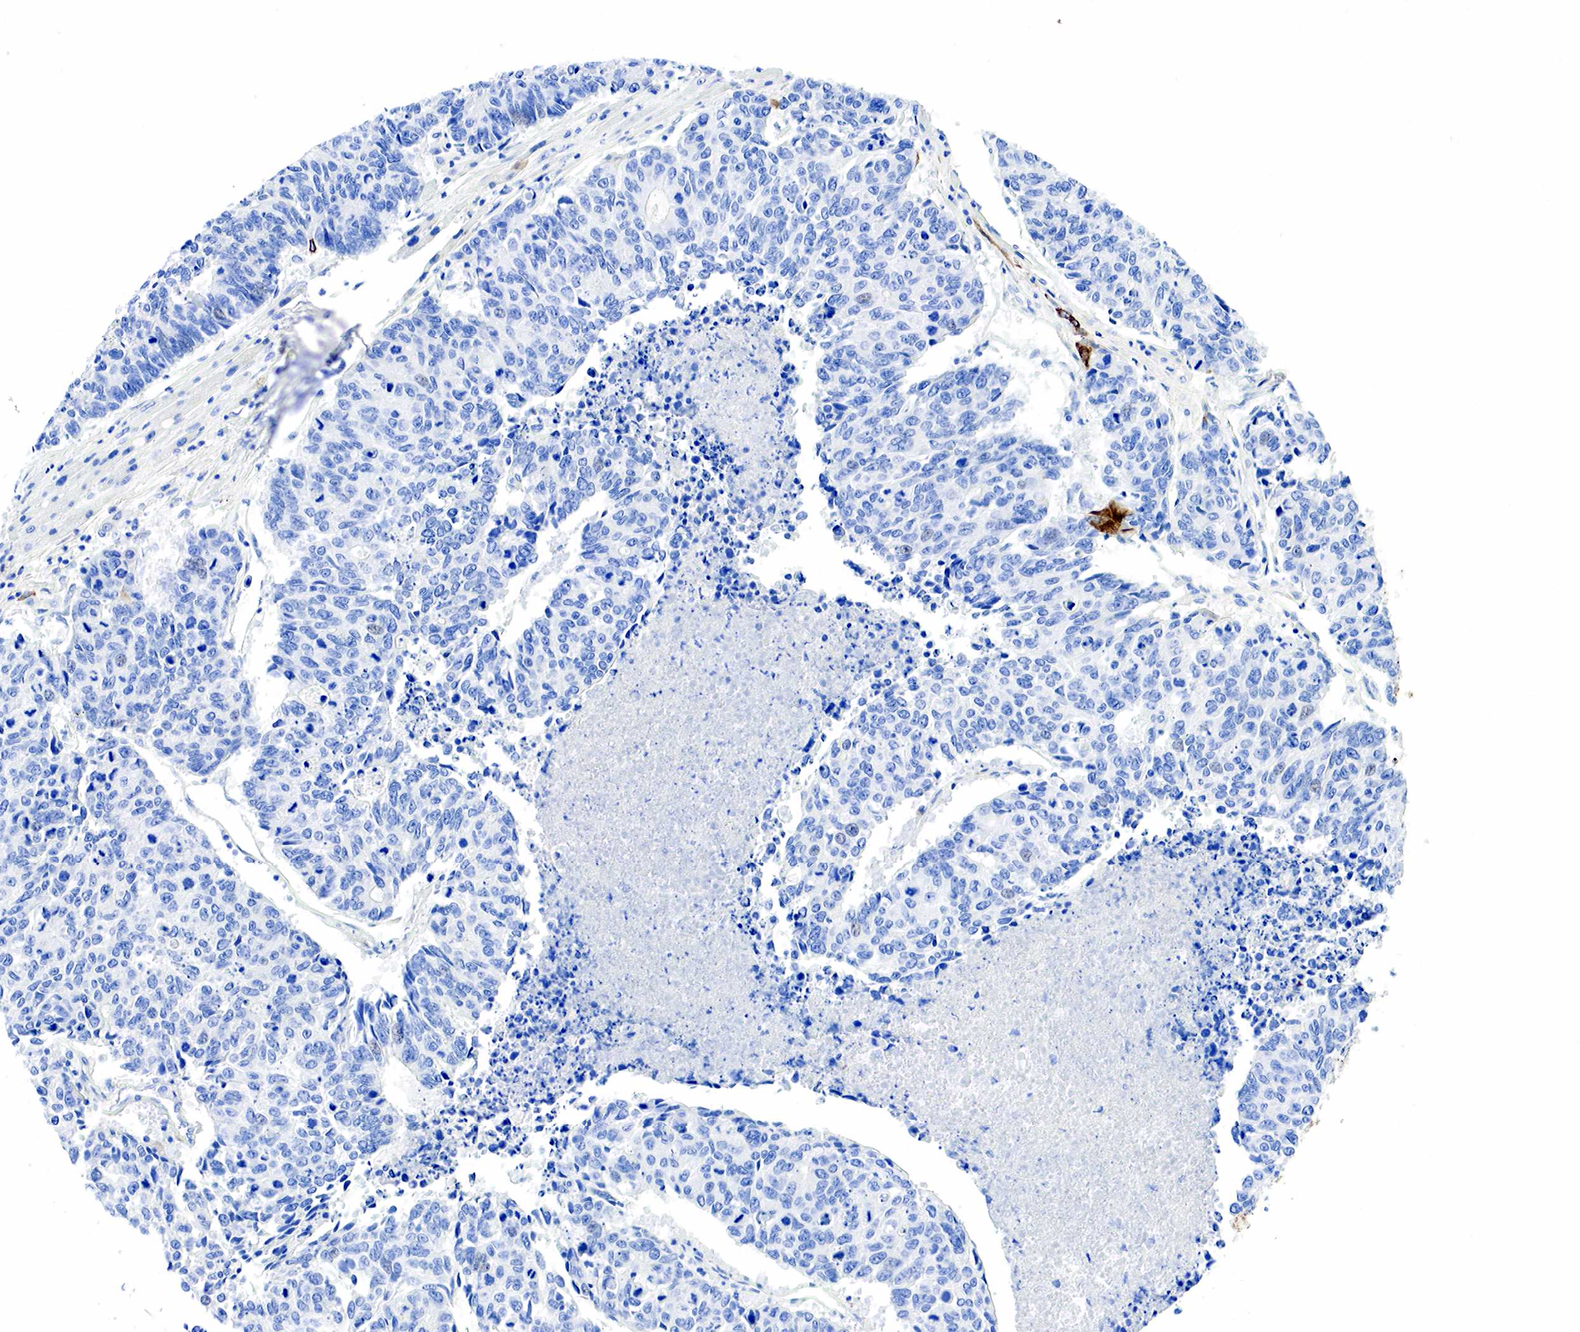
{"staining": {"intensity": "negative", "quantity": "none", "location": "none"}, "tissue": "liver cancer", "cell_type": "Tumor cells", "image_type": "cancer", "snomed": [{"axis": "morphology", "description": "Carcinoma, metastatic, NOS"}, {"axis": "topography", "description": "Liver"}], "caption": "The photomicrograph displays no staining of tumor cells in liver metastatic carcinoma.", "gene": "KRT7", "patient": {"sex": "male", "age": 49}}